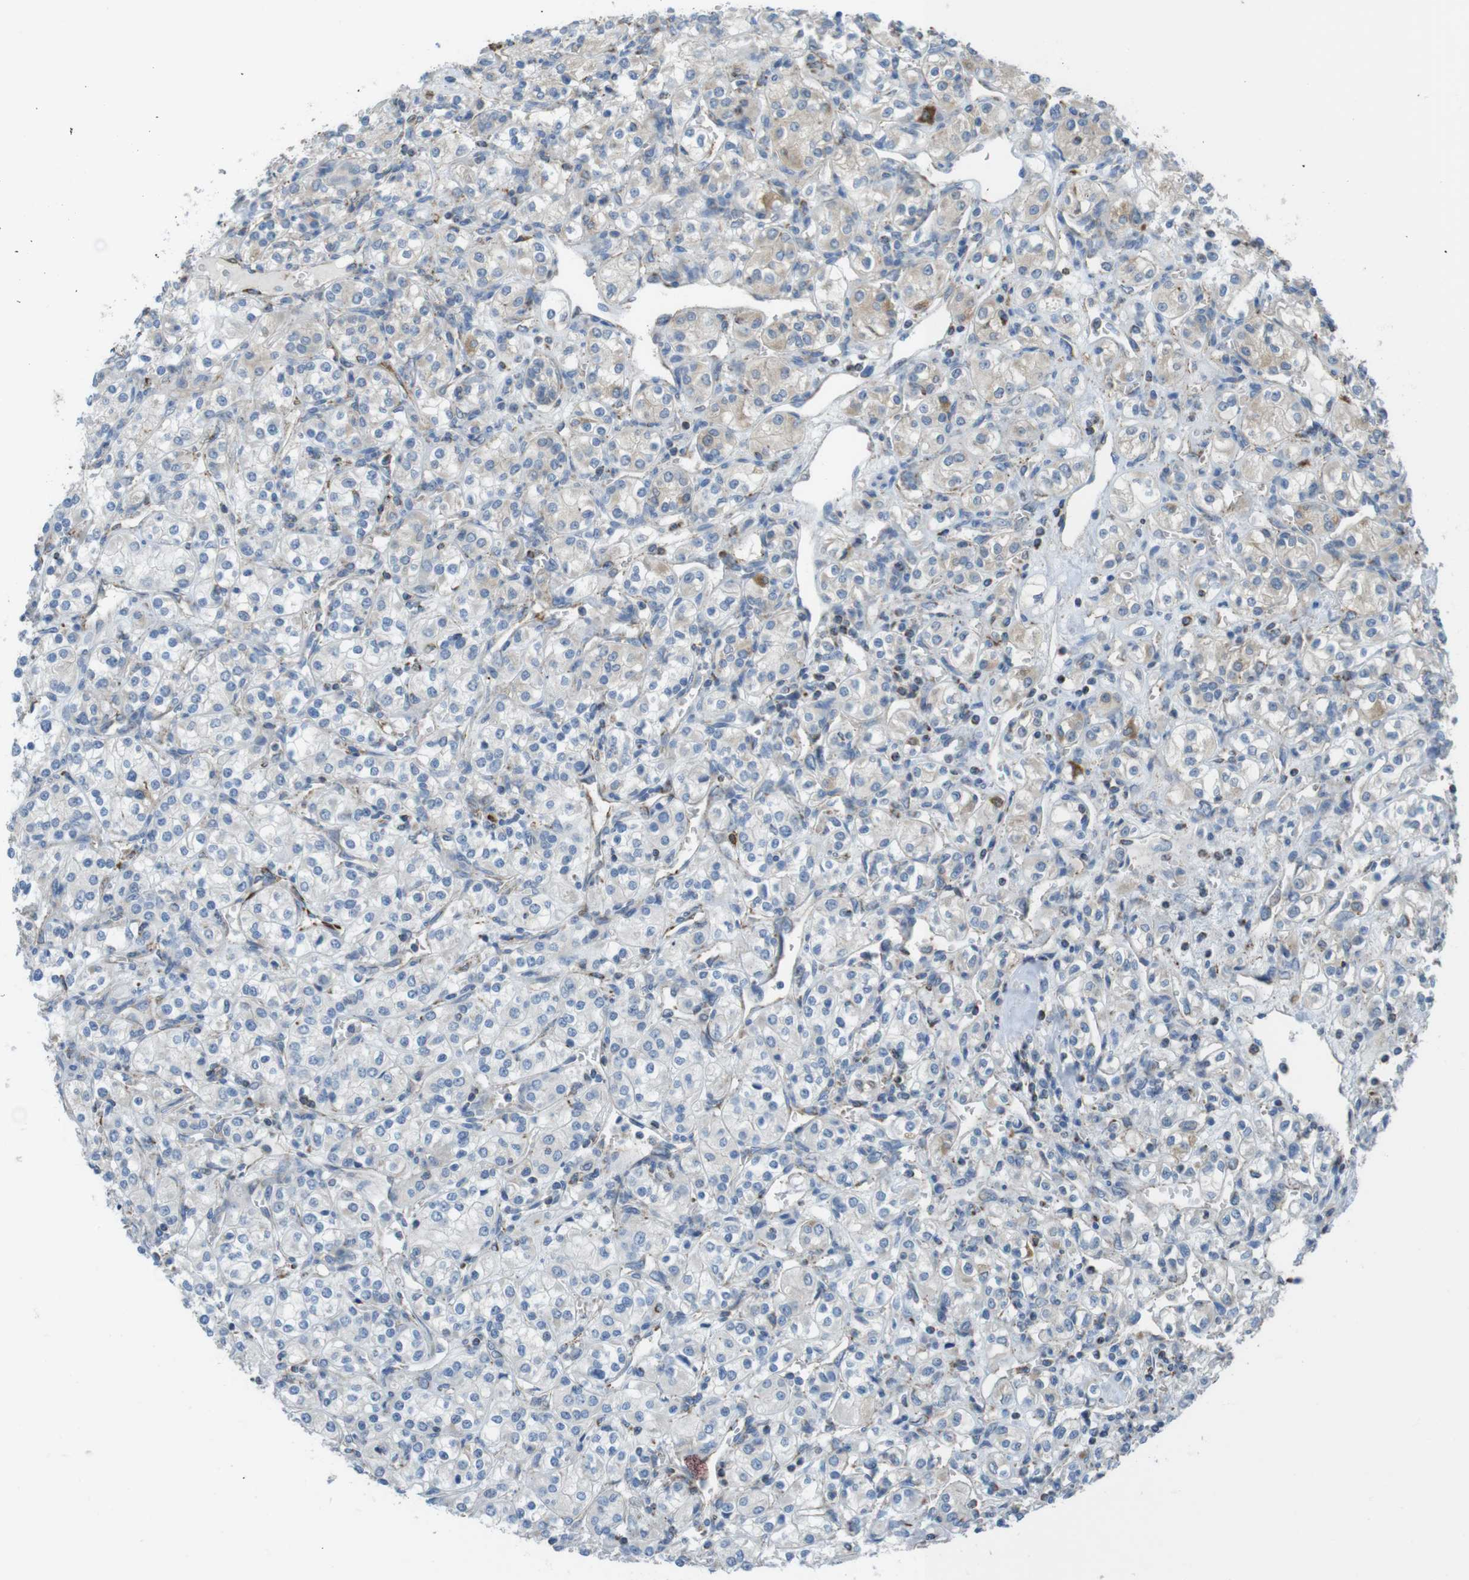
{"staining": {"intensity": "weak", "quantity": "<25%", "location": "cytoplasmic/membranous"}, "tissue": "renal cancer", "cell_type": "Tumor cells", "image_type": "cancer", "snomed": [{"axis": "morphology", "description": "Adenocarcinoma, NOS"}, {"axis": "topography", "description": "Kidney"}], "caption": "Tumor cells are negative for brown protein staining in adenocarcinoma (renal).", "gene": "GRIK2", "patient": {"sex": "male", "age": 77}}